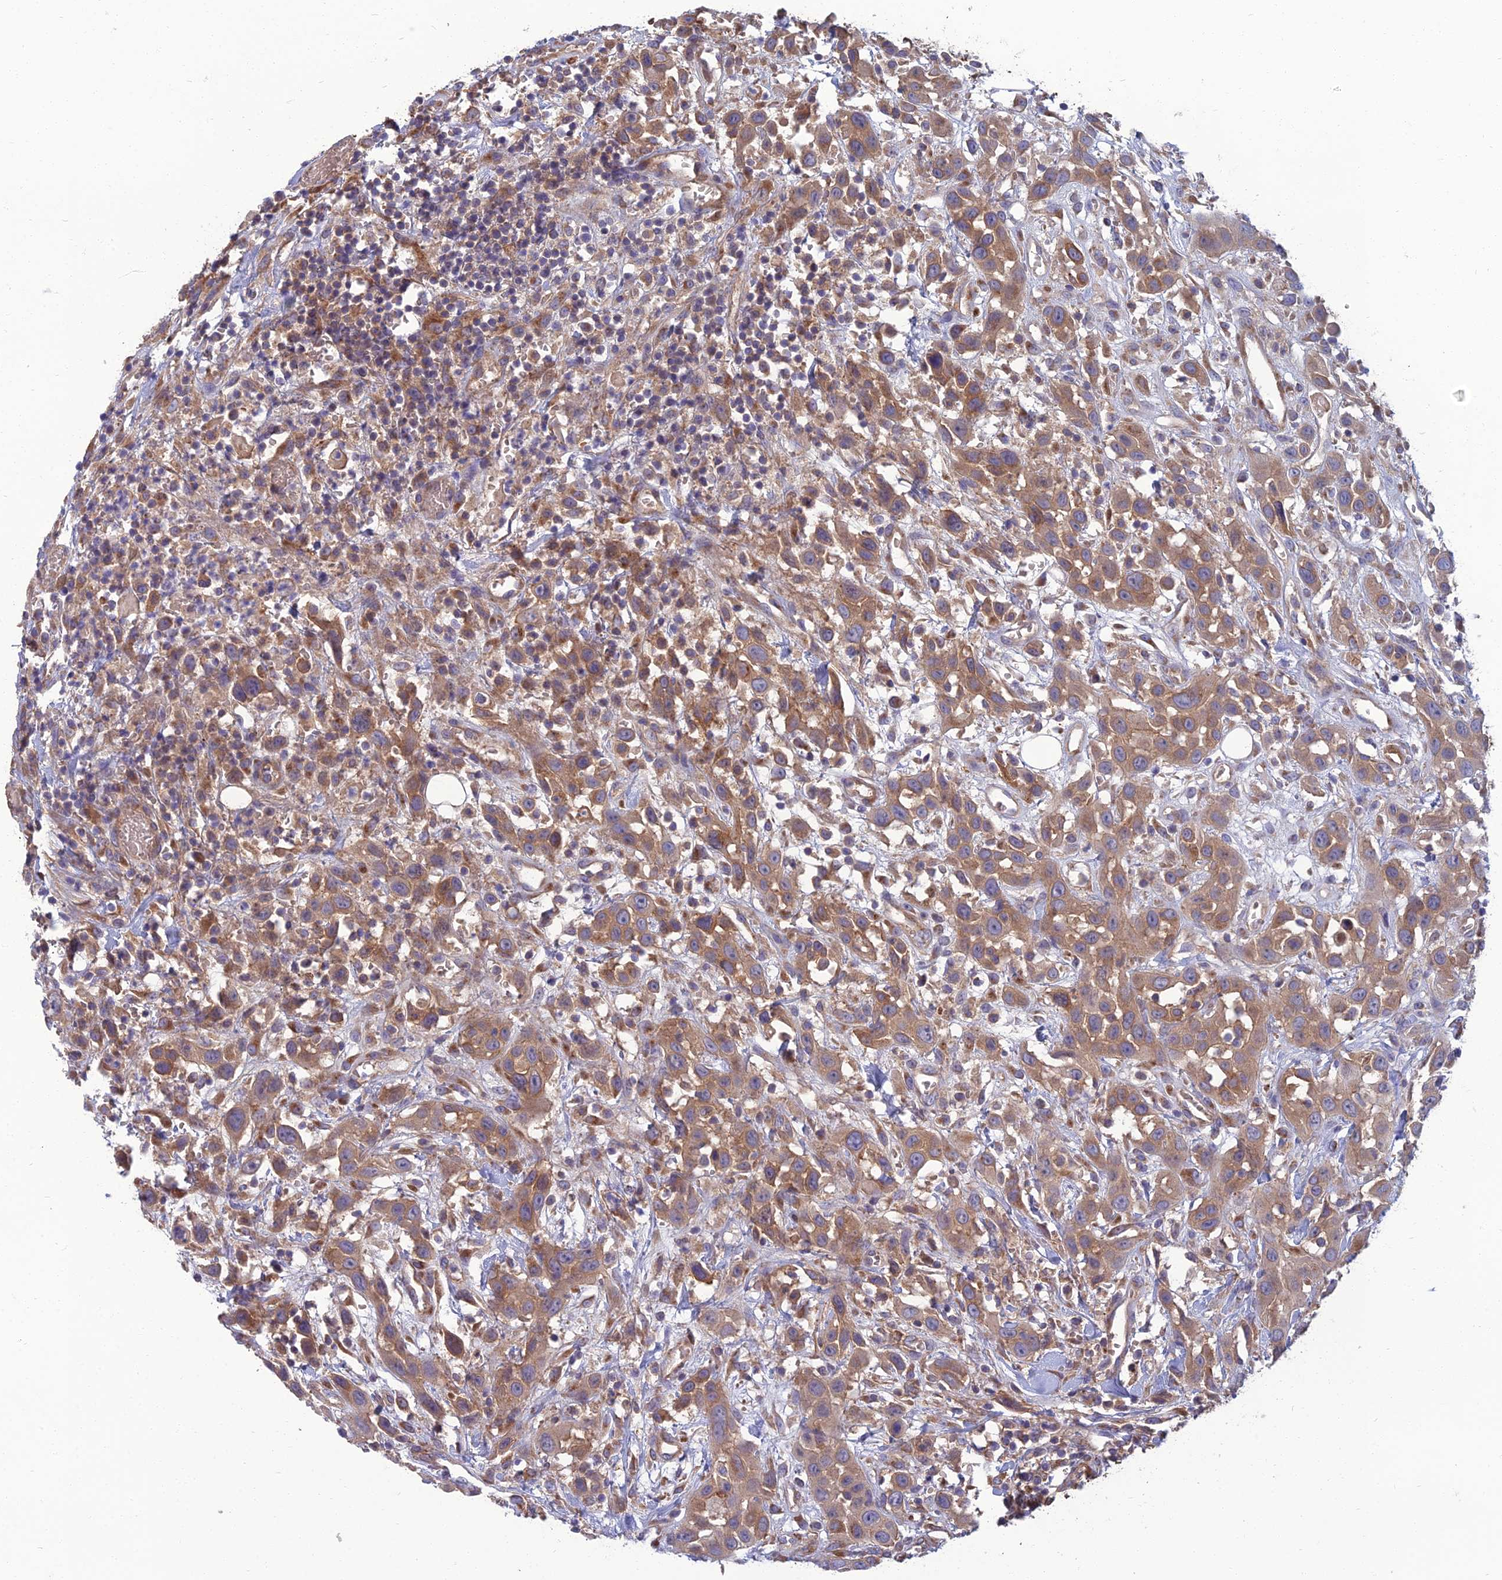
{"staining": {"intensity": "moderate", "quantity": ">75%", "location": "cytoplasmic/membranous"}, "tissue": "head and neck cancer", "cell_type": "Tumor cells", "image_type": "cancer", "snomed": [{"axis": "morphology", "description": "Squamous cell carcinoma, NOS"}, {"axis": "topography", "description": "Head-Neck"}], "caption": "Tumor cells reveal medium levels of moderate cytoplasmic/membranous positivity in approximately >75% of cells in human squamous cell carcinoma (head and neck). Using DAB (3,3'-diaminobenzidine) (brown) and hematoxylin (blue) stains, captured at high magnification using brightfield microscopy.", "gene": "WDR24", "patient": {"sex": "male", "age": 81}}